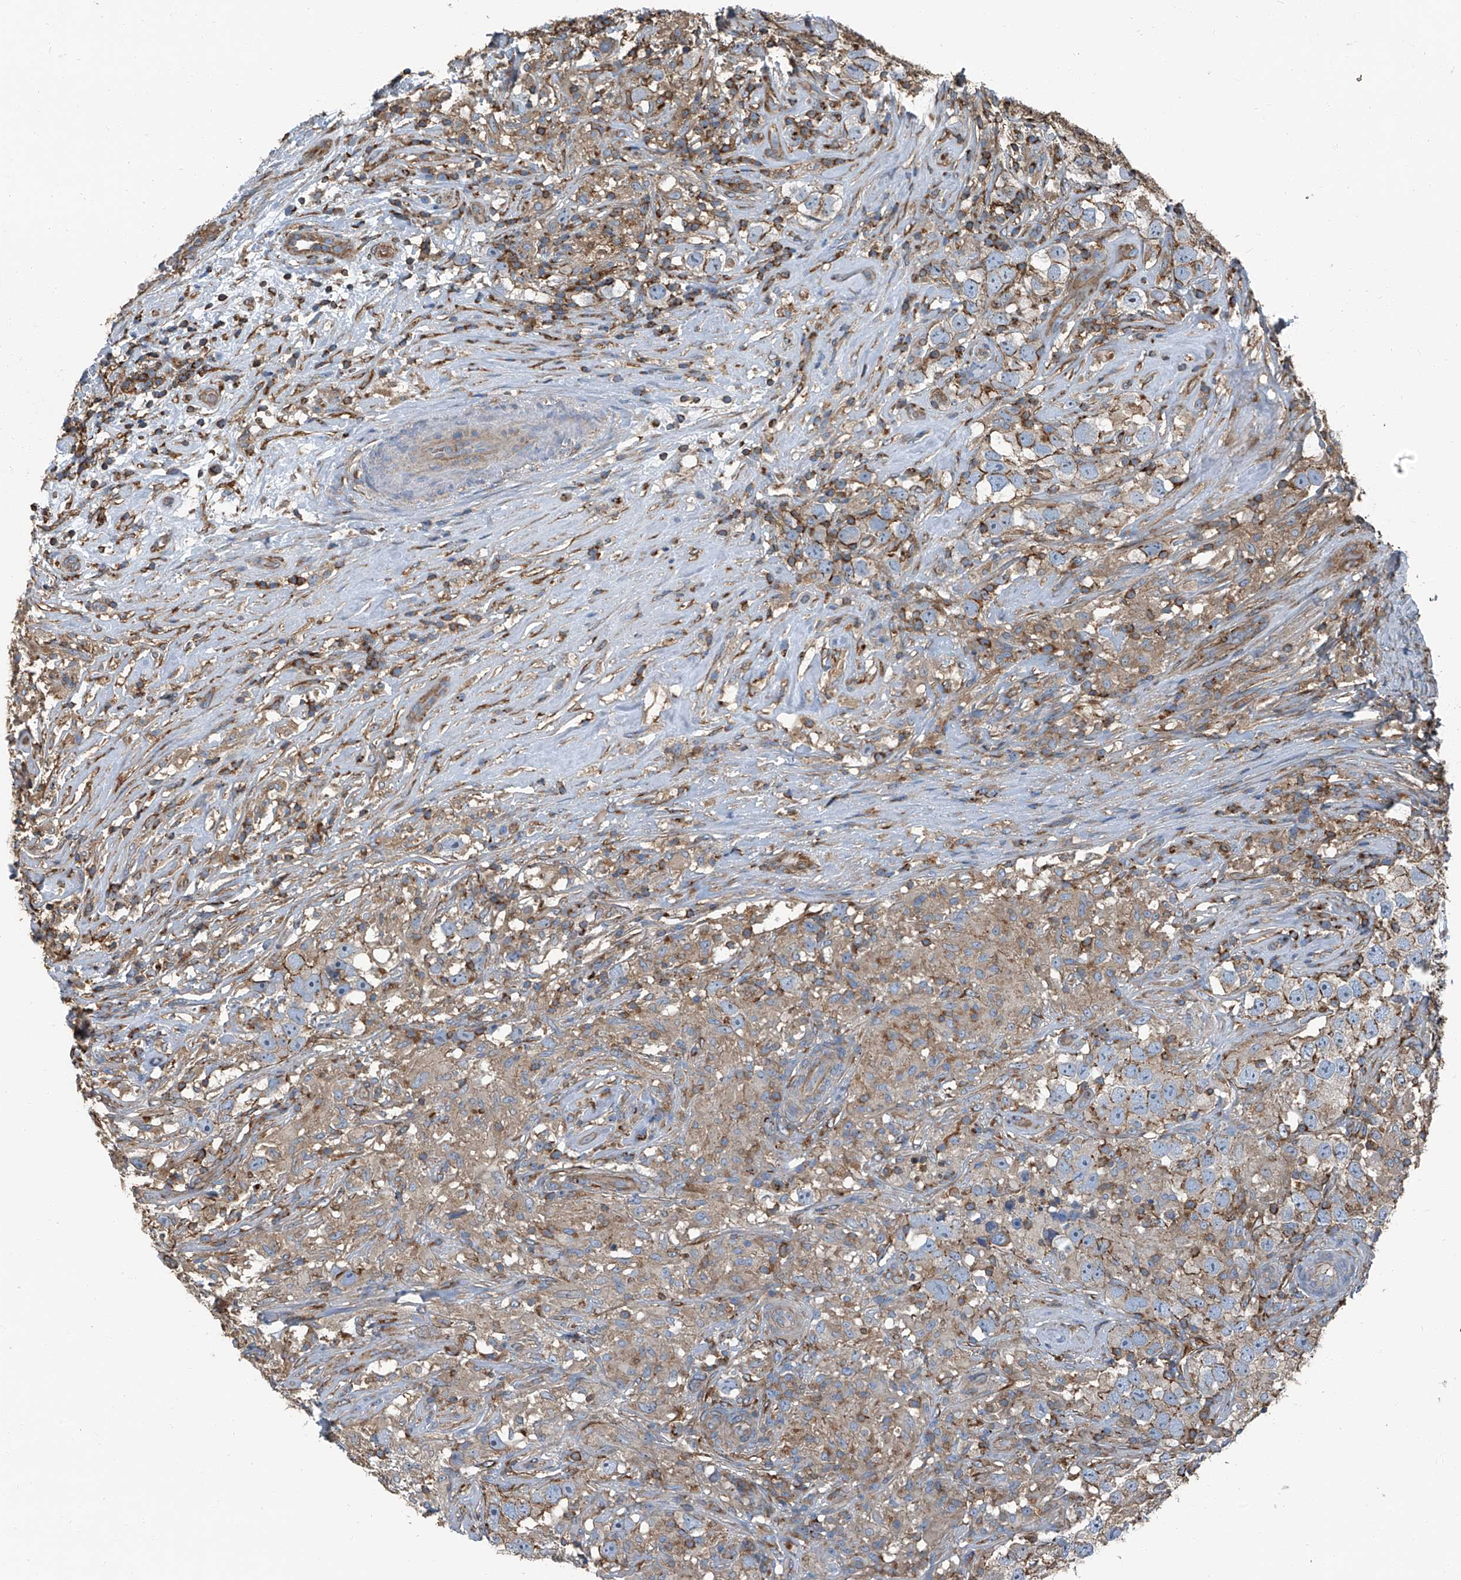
{"staining": {"intensity": "moderate", "quantity": "25%-75%", "location": "cytoplasmic/membranous"}, "tissue": "testis cancer", "cell_type": "Tumor cells", "image_type": "cancer", "snomed": [{"axis": "morphology", "description": "Seminoma, NOS"}, {"axis": "topography", "description": "Testis"}], "caption": "Immunohistochemistry (IHC) photomicrograph of testis cancer (seminoma) stained for a protein (brown), which shows medium levels of moderate cytoplasmic/membranous expression in approximately 25%-75% of tumor cells.", "gene": "SEPTIN7", "patient": {"sex": "male", "age": 49}}